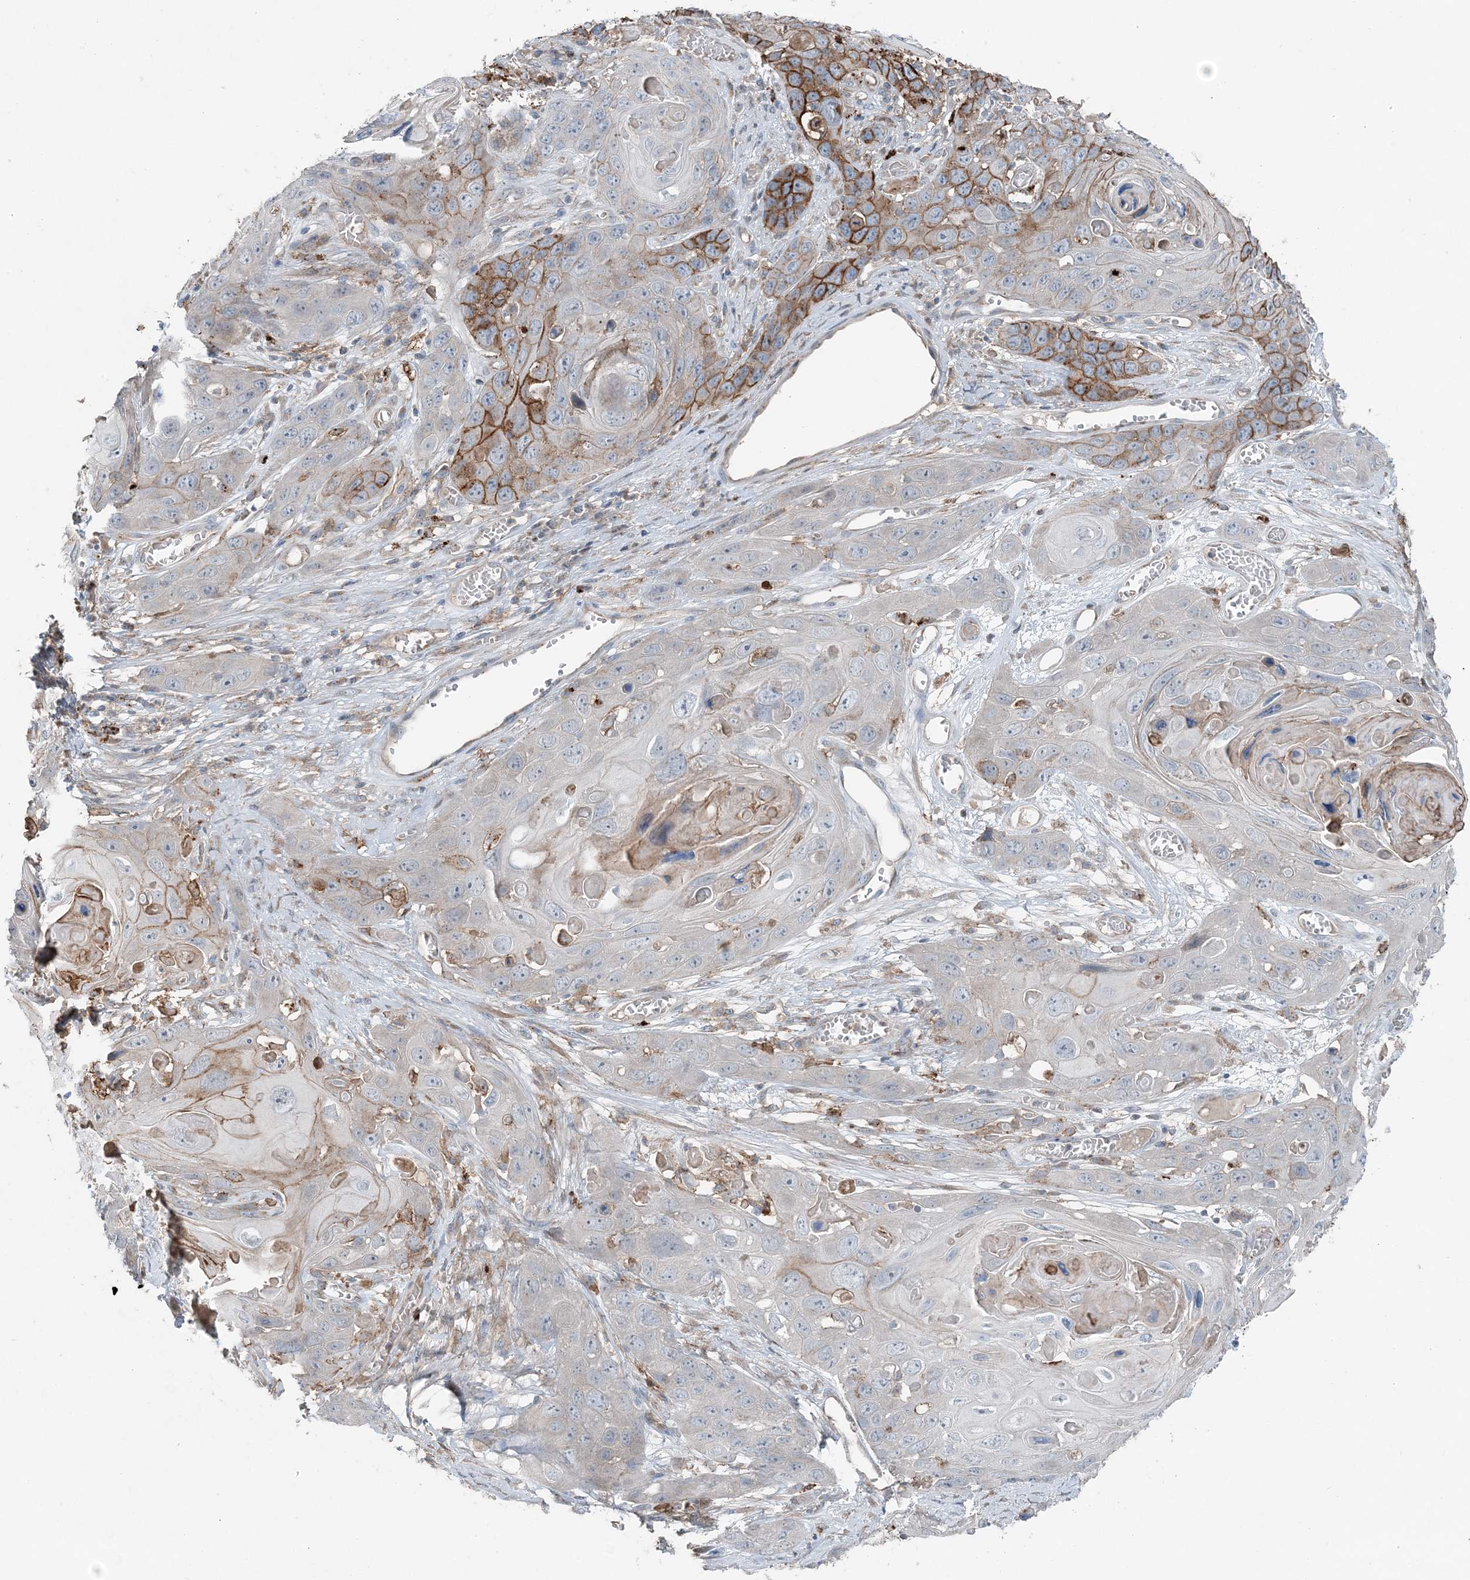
{"staining": {"intensity": "moderate", "quantity": "<25%", "location": "cytoplasmic/membranous"}, "tissue": "skin cancer", "cell_type": "Tumor cells", "image_type": "cancer", "snomed": [{"axis": "morphology", "description": "Squamous cell carcinoma, NOS"}, {"axis": "topography", "description": "Skin"}], "caption": "There is low levels of moderate cytoplasmic/membranous expression in tumor cells of squamous cell carcinoma (skin), as demonstrated by immunohistochemical staining (brown color).", "gene": "KY", "patient": {"sex": "male", "age": 55}}